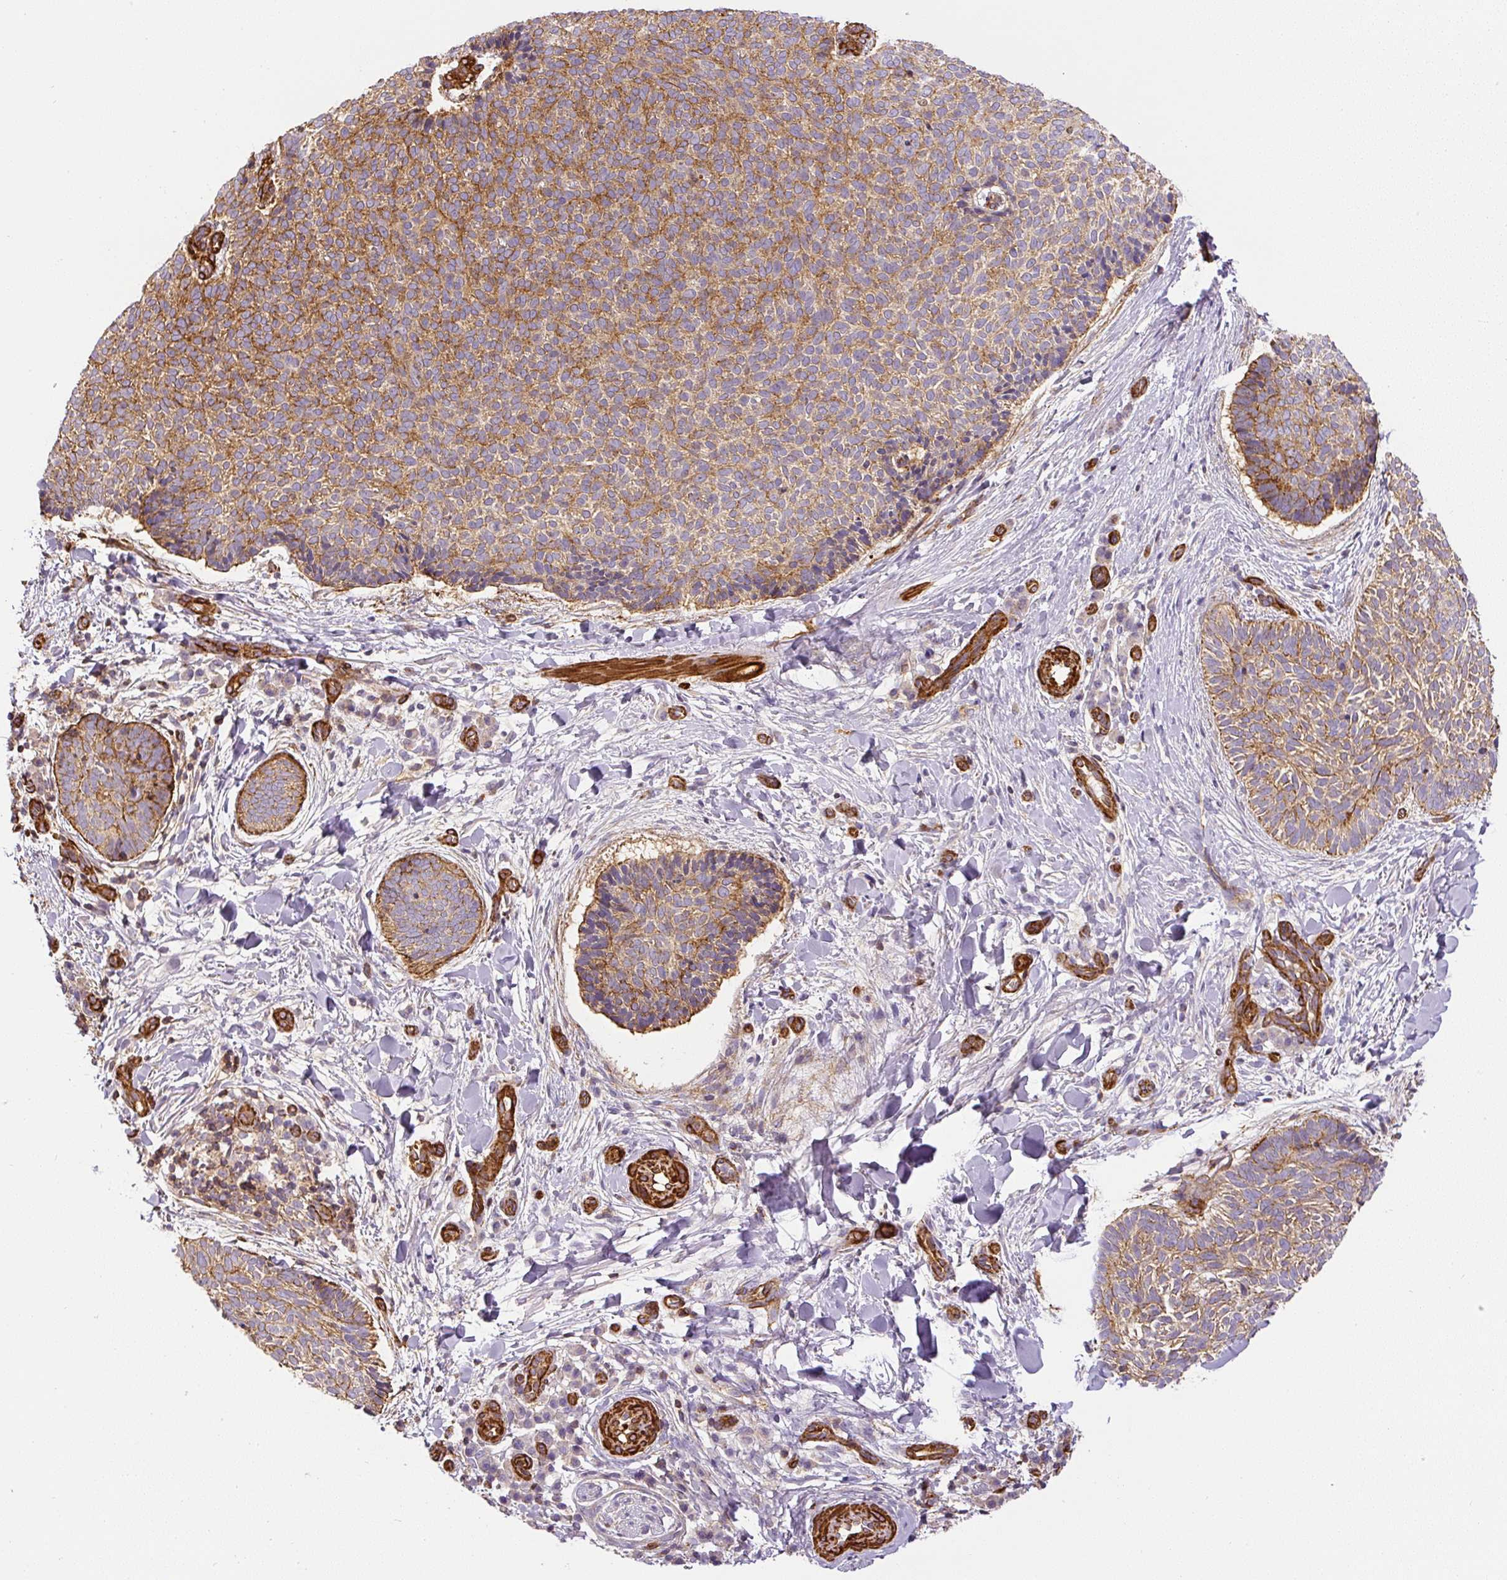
{"staining": {"intensity": "moderate", "quantity": ">75%", "location": "cytoplasmic/membranous"}, "tissue": "skin cancer", "cell_type": "Tumor cells", "image_type": "cancer", "snomed": [{"axis": "morphology", "description": "Normal tissue, NOS"}, {"axis": "morphology", "description": "Basal cell carcinoma"}, {"axis": "topography", "description": "Skin"}], "caption": "Immunohistochemical staining of human skin basal cell carcinoma shows medium levels of moderate cytoplasmic/membranous positivity in about >75% of tumor cells. (brown staining indicates protein expression, while blue staining denotes nuclei).", "gene": "MYL12A", "patient": {"sex": "male", "age": 50}}